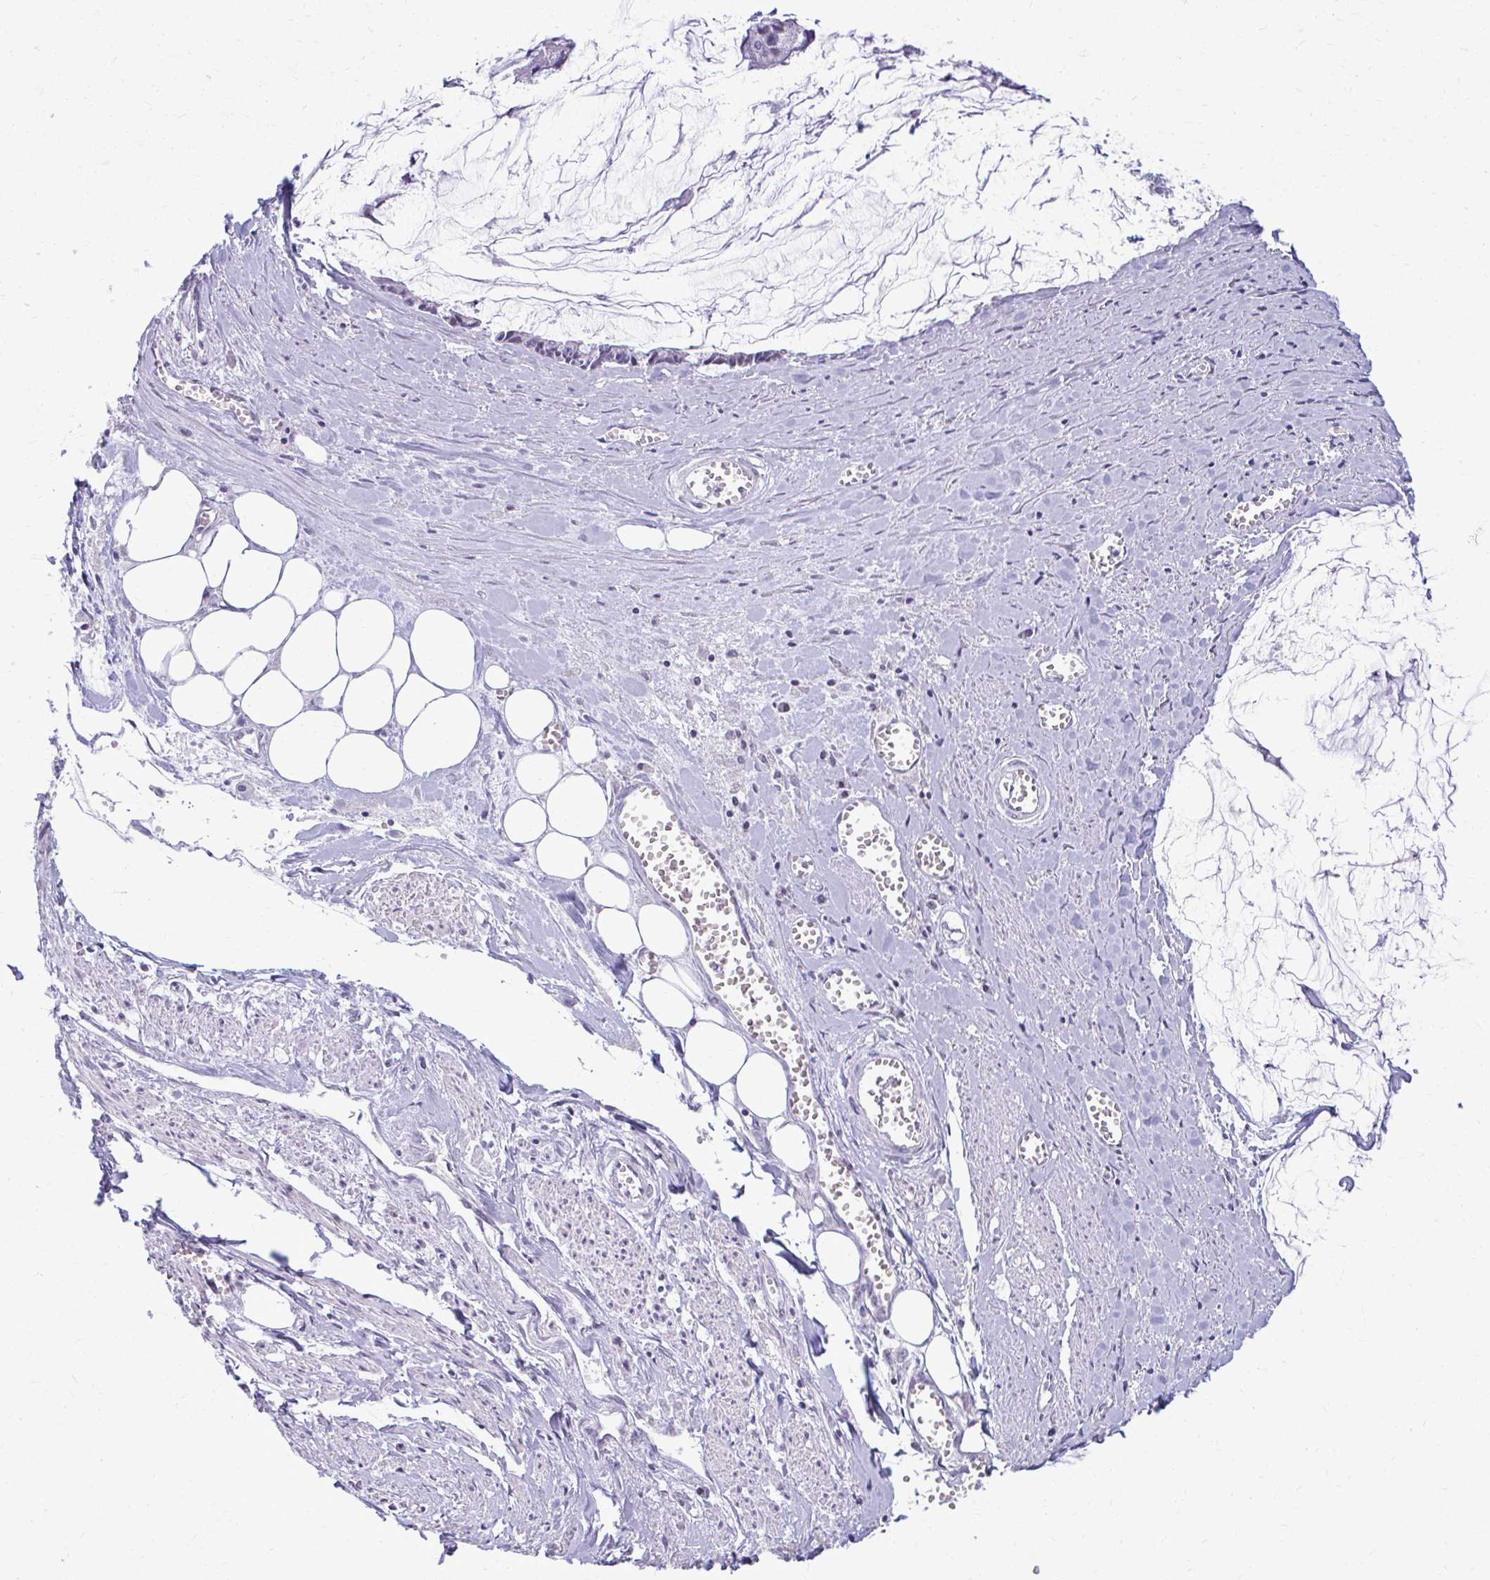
{"staining": {"intensity": "negative", "quantity": "none", "location": "none"}, "tissue": "ovarian cancer", "cell_type": "Tumor cells", "image_type": "cancer", "snomed": [{"axis": "morphology", "description": "Cystadenocarcinoma, mucinous, NOS"}, {"axis": "topography", "description": "Ovary"}], "caption": "Immunohistochemical staining of human ovarian mucinous cystadenocarcinoma displays no significant expression in tumor cells.", "gene": "MAF1", "patient": {"sex": "female", "age": 90}}